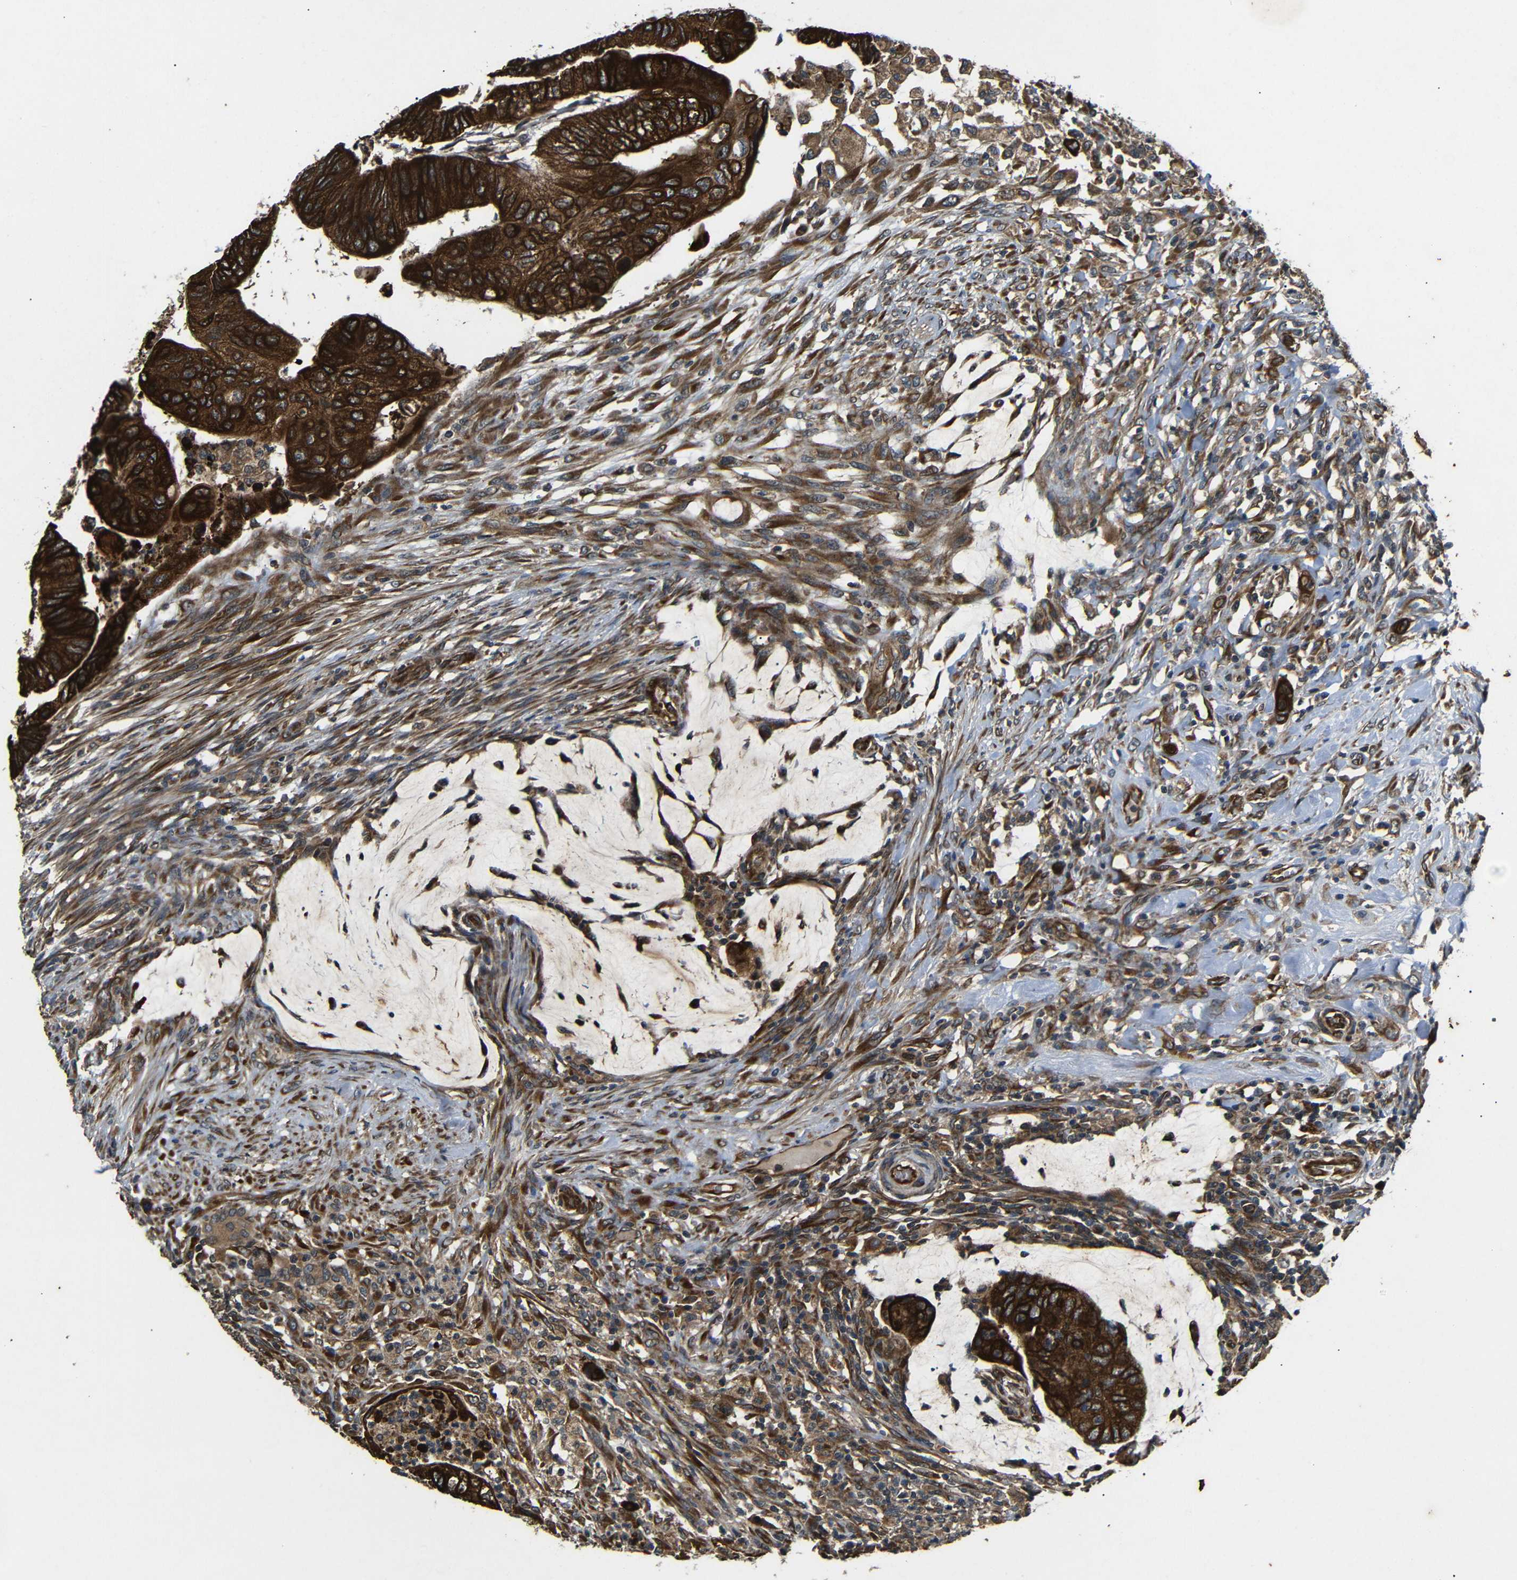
{"staining": {"intensity": "strong", "quantity": ">75%", "location": "cytoplasmic/membranous"}, "tissue": "colorectal cancer", "cell_type": "Tumor cells", "image_type": "cancer", "snomed": [{"axis": "morphology", "description": "Normal tissue, NOS"}, {"axis": "morphology", "description": "Adenocarcinoma, NOS"}, {"axis": "topography", "description": "Rectum"}, {"axis": "topography", "description": "Peripheral nerve tissue"}], "caption": "This micrograph exhibits immunohistochemistry (IHC) staining of colorectal cancer (adenocarcinoma), with high strong cytoplasmic/membranous positivity in about >75% of tumor cells.", "gene": "TRPC1", "patient": {"sex": "male", "age": 92}}